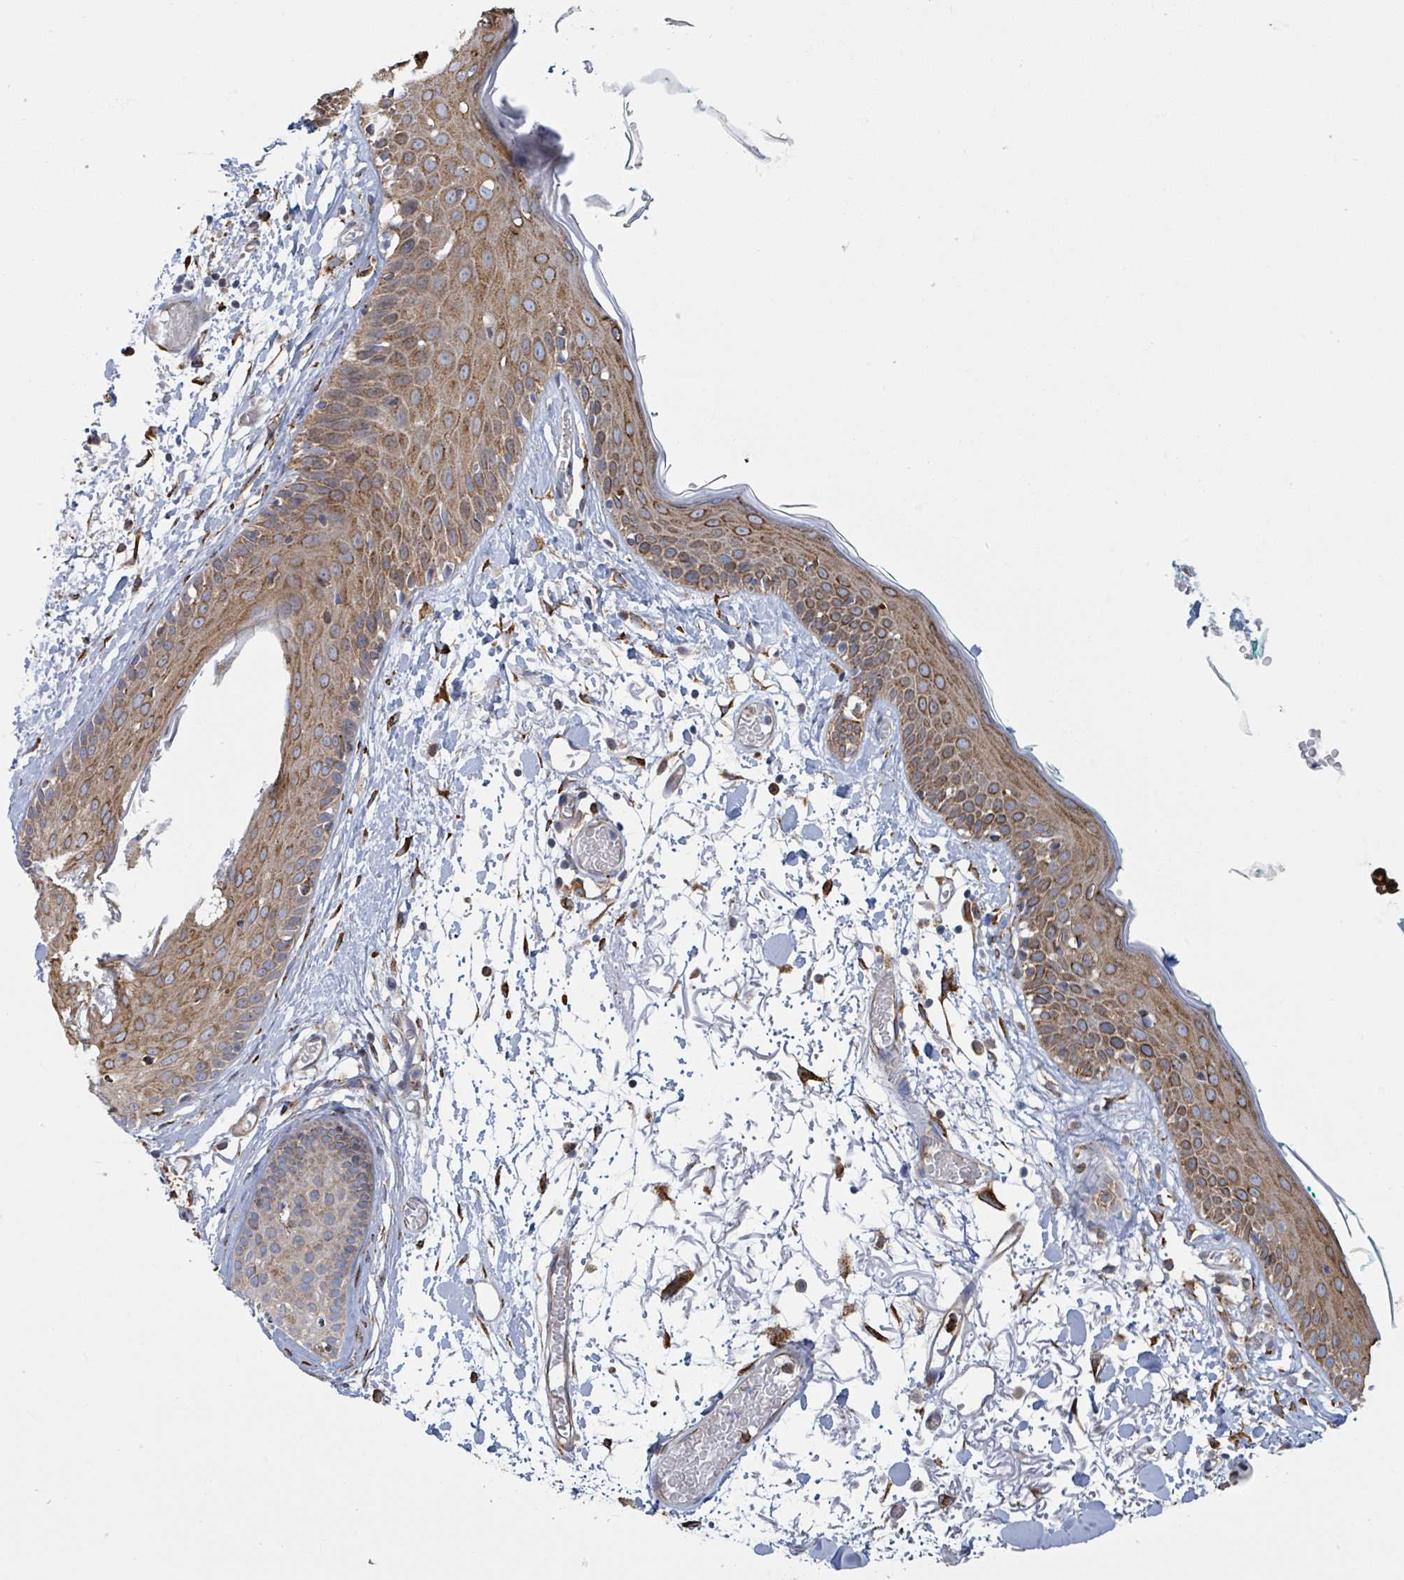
{"staining": {"intensity": "moderate", "quantity": ">75%", "location": "cytoplasmic/membranous"}, "tissue": "skin", "cell_type": "Fibroblasts", "image_type": "normal", "snomed": [{"axis": "morphology", "description": "Normal tissue, NOS"}, {"axis": "topography", "description": "Skin"}], "caption": "IHC (DAB (3,3'-diaminobenzidine)) staining of benign skin shows moderate cytoplasmic/membranous protein positivity in about >75% of fibroblasts.", "gene": "RFPL4AL1", "patient": {"sex": "male", "age": 79}}